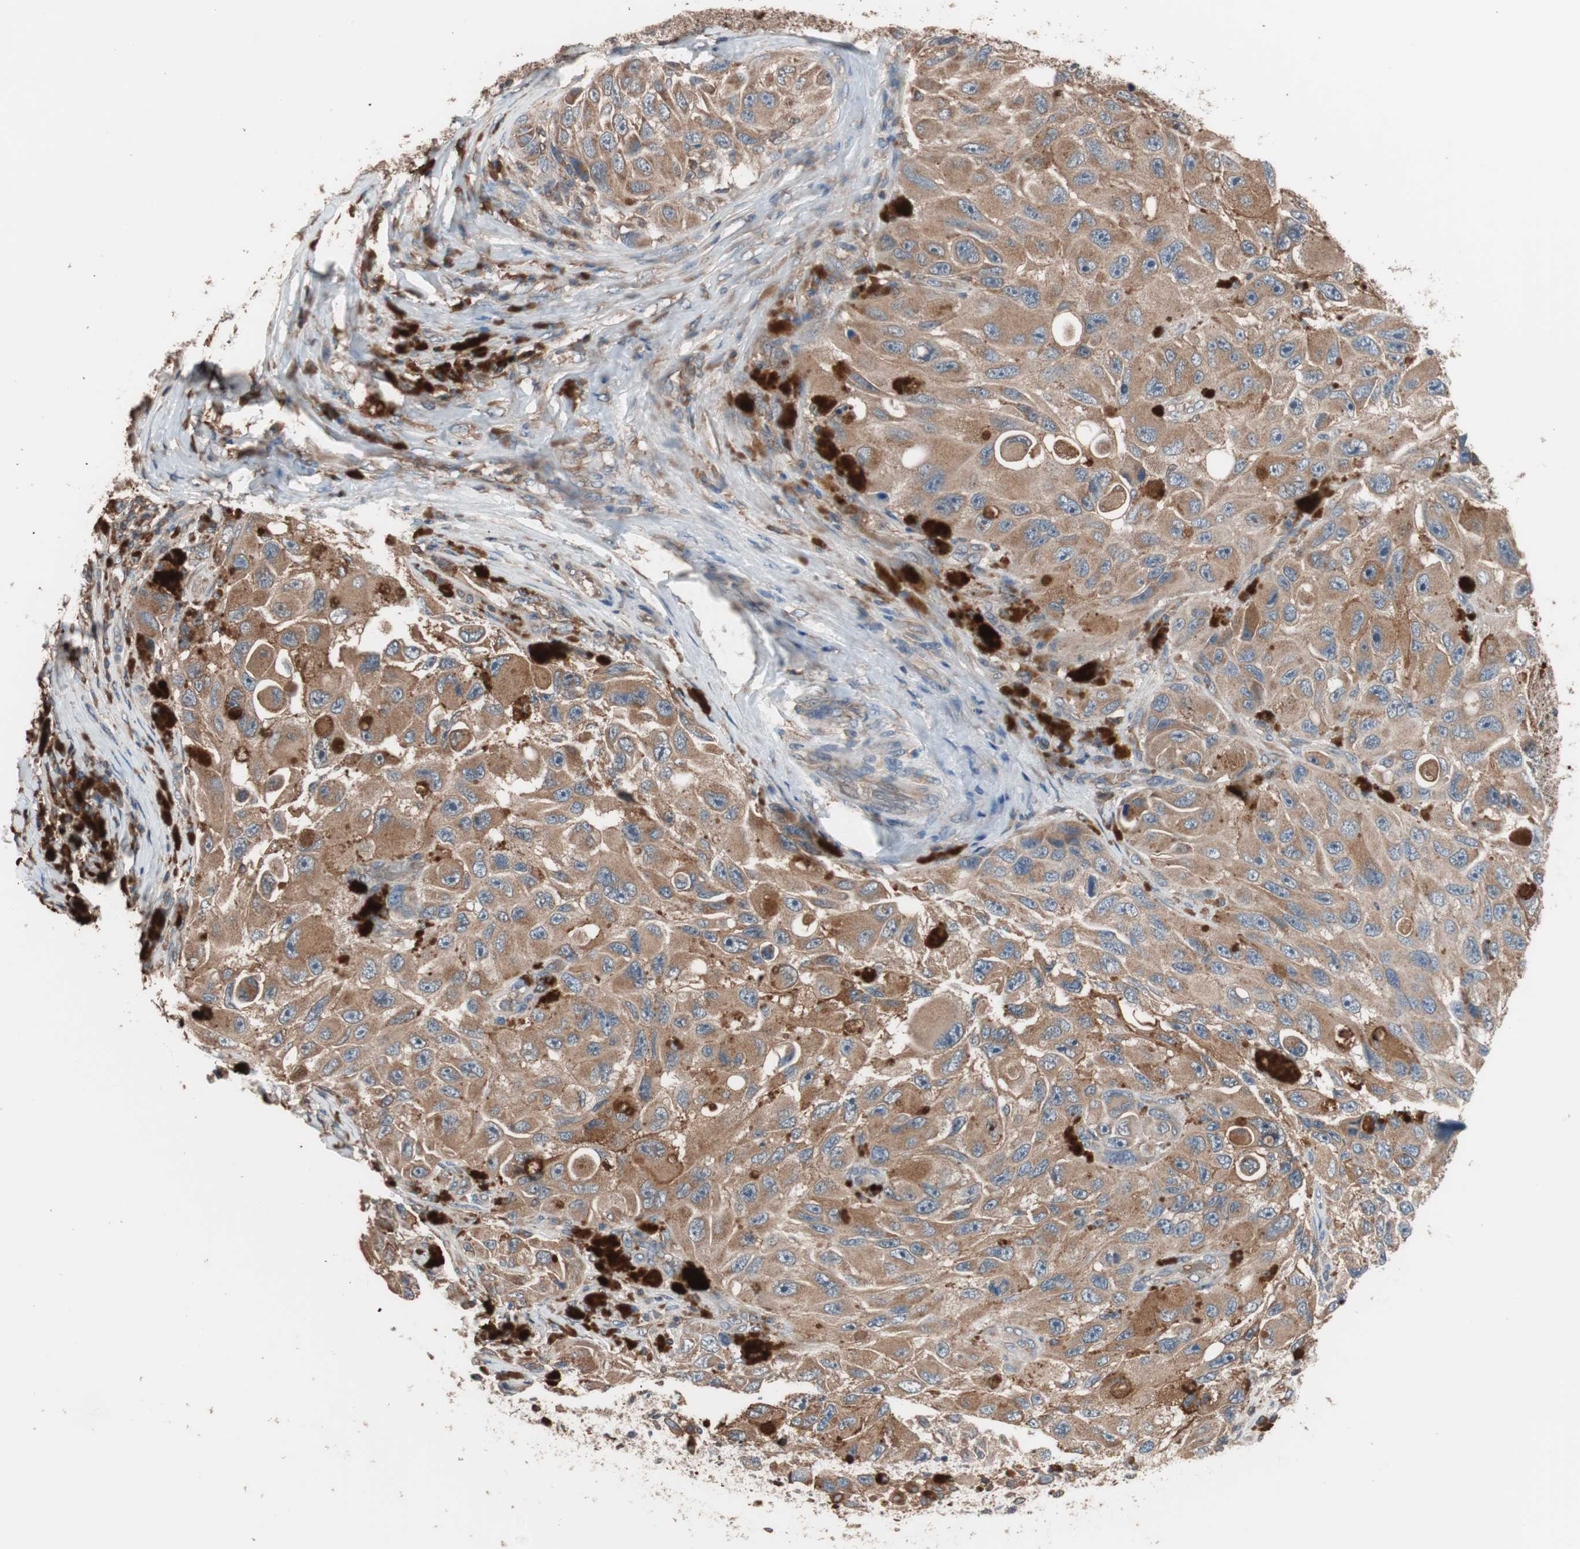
{"staining": {"intensity": "moderate", "quantity": ">75%", "location": "cytoplasmic/membranous"}, "tissue": "melanoma", "cell_type": "Tumor cells", "image_type": "cancer", "snomed": [{"axis": "morphology", "description": "Malignant melanoma, NOS"}, {"axis": "topography", "description": "Skin"}], "caption": "DAB (3,3'-diaminobenzidine) immunohistochemical staining of human melanoma exhibits moderate cytoplasmic/membranous protein staining in about >75% of tumor cells.", "gene": "GLYCTK", "patient": {"sex": "female", "age": 73}}